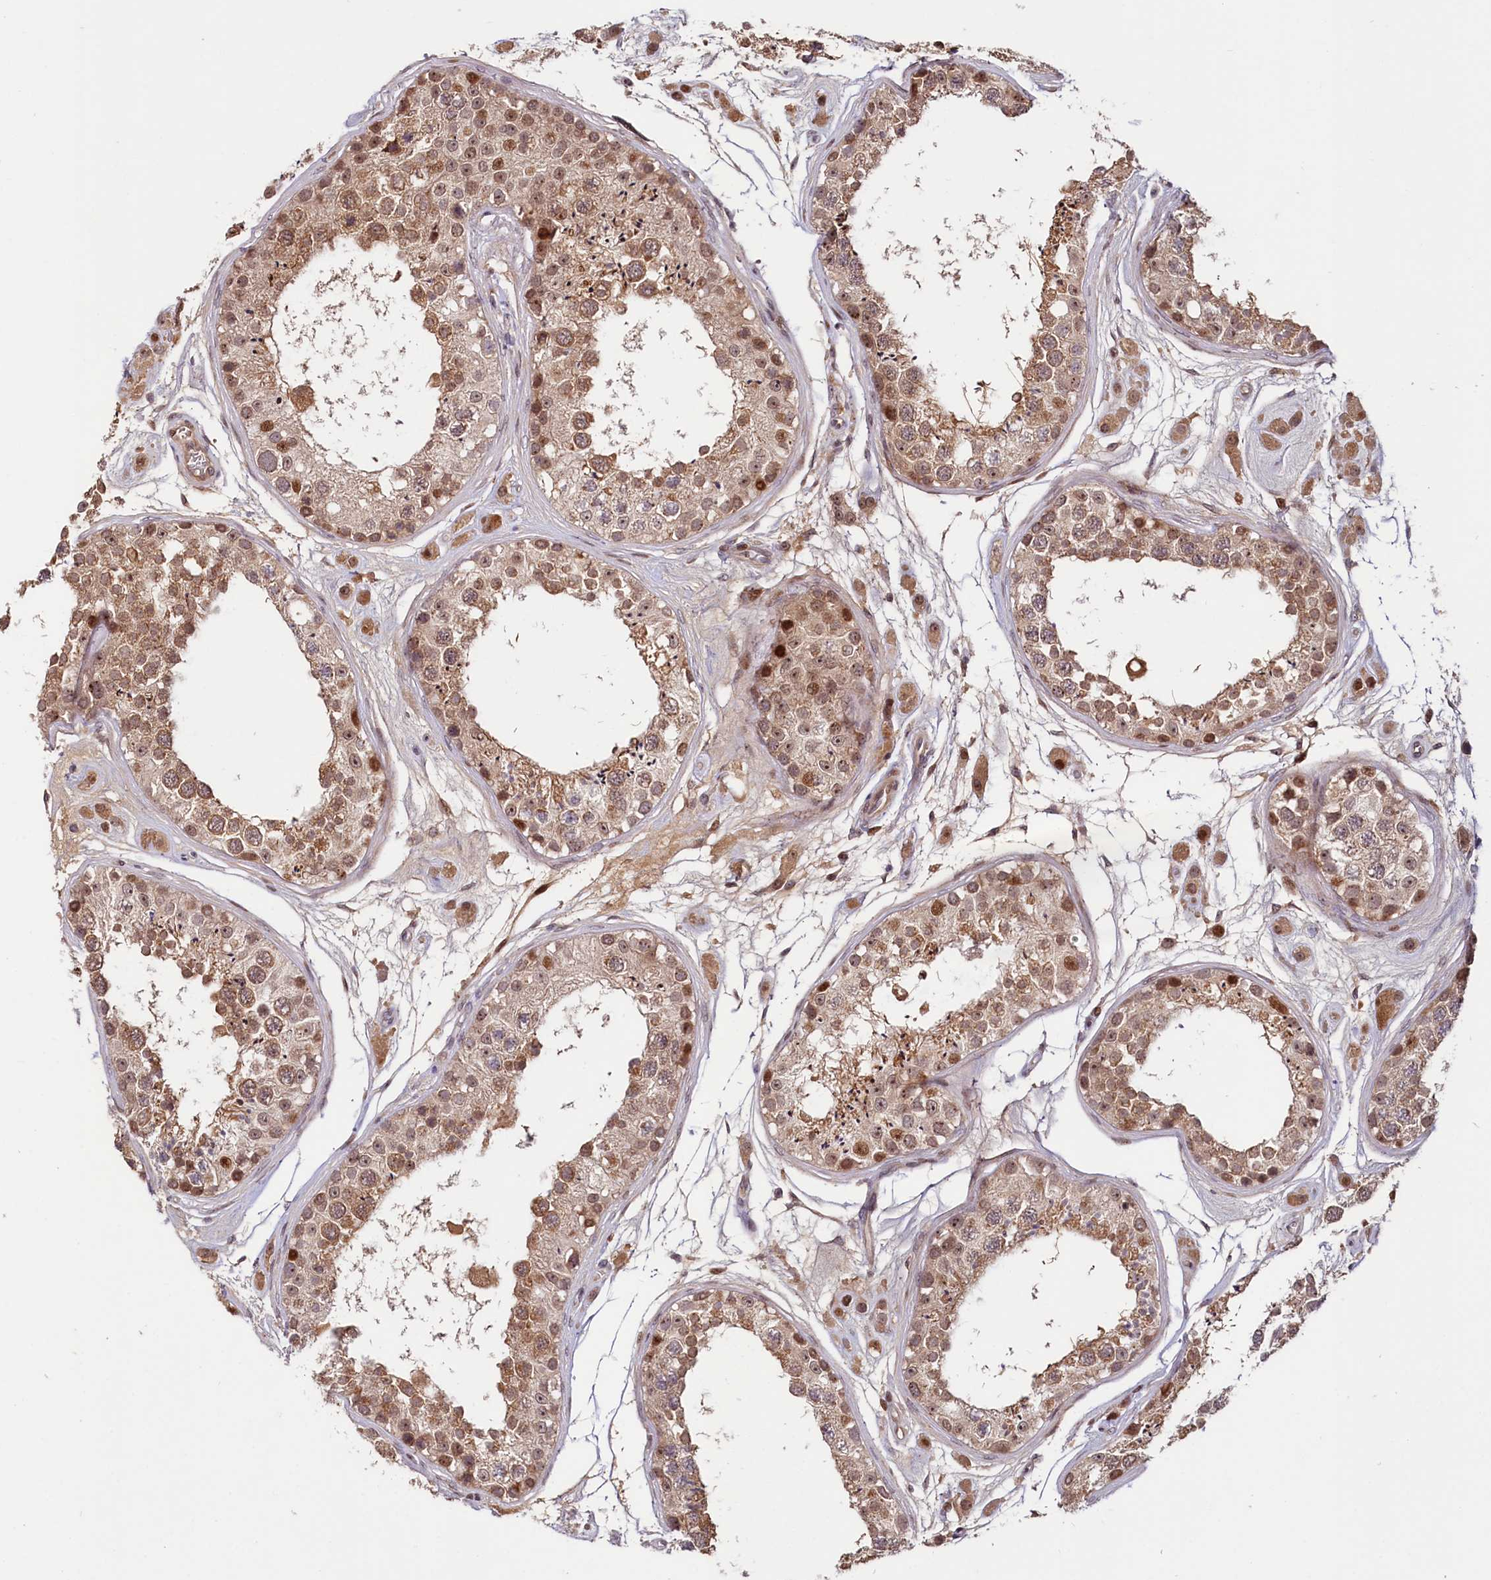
{"staining": {"intensity": "moderate", "quantity": ">75%", "location": "cytoplasmic/membranous,nuclear"}, "tissue": "testis", "cell_type": "Cells in seminiferous ducts", "image_type": "normal", "snomed": [{"axis": "morphology", "description": "Normal tissue, NOS"}, {"axis": "topography", "description": "Testis"}], "caption": "Immunohistochemical staining of benign testis reveals moderate cytoplasmic/membranous,nuclear protein staining in about >75% of cells in seminiferous ducts.", "gene": "N4BP2L1", "patient": {"sex": "male", "age": 25}}